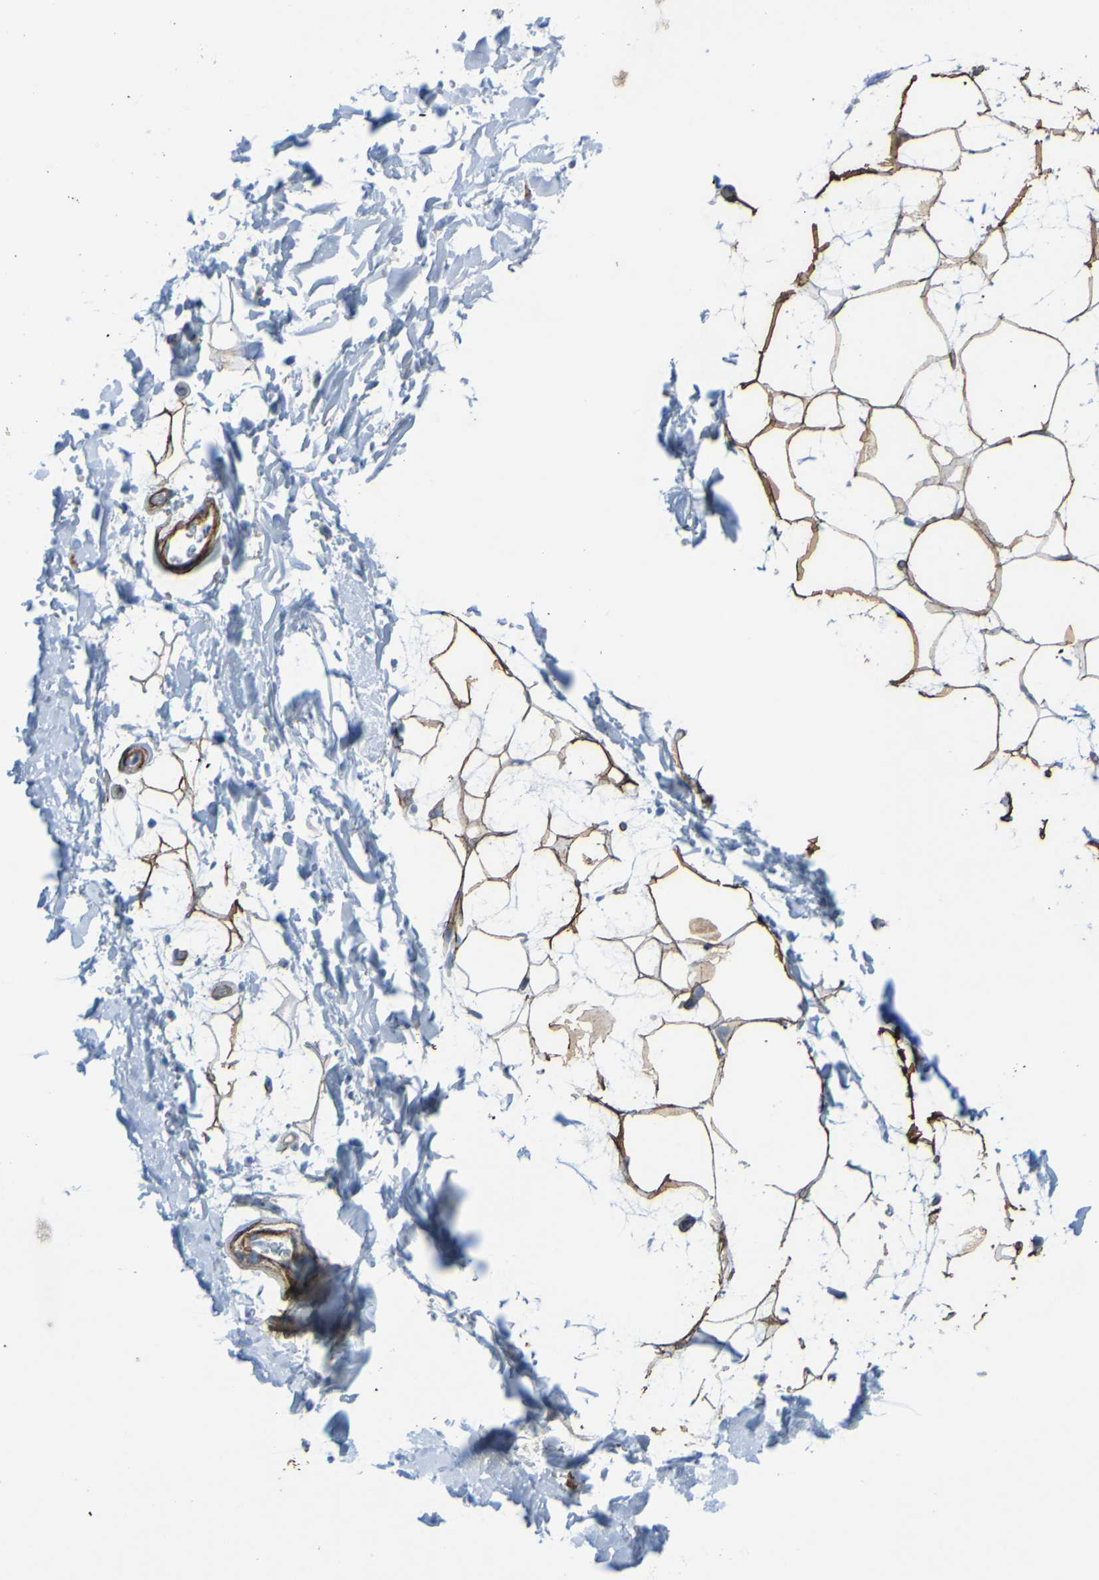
{"staining": {"intensity": "moderate", "quantity": ">75%", "location": "cytoplasmic/membranous"}, "tissue": "adipose tissue", "cell_type": "Adipocytes", "image_type": "normal", "snomed": [{"axis": "morphology", "description": "Normal tissue, NOS"}, {"axis": "topography", "description": "Soft tissue"}], "caption": "Immunohistochemistry (DAB (3,3'-diaminobenzidine)) staining of normal human adipose tissue demonstrates moderate cytoplasmic/membranous protein staining in about >75% of adipocytes.", "gene": "COL4A2", "patient": {"sex": "male", "age": 72}}